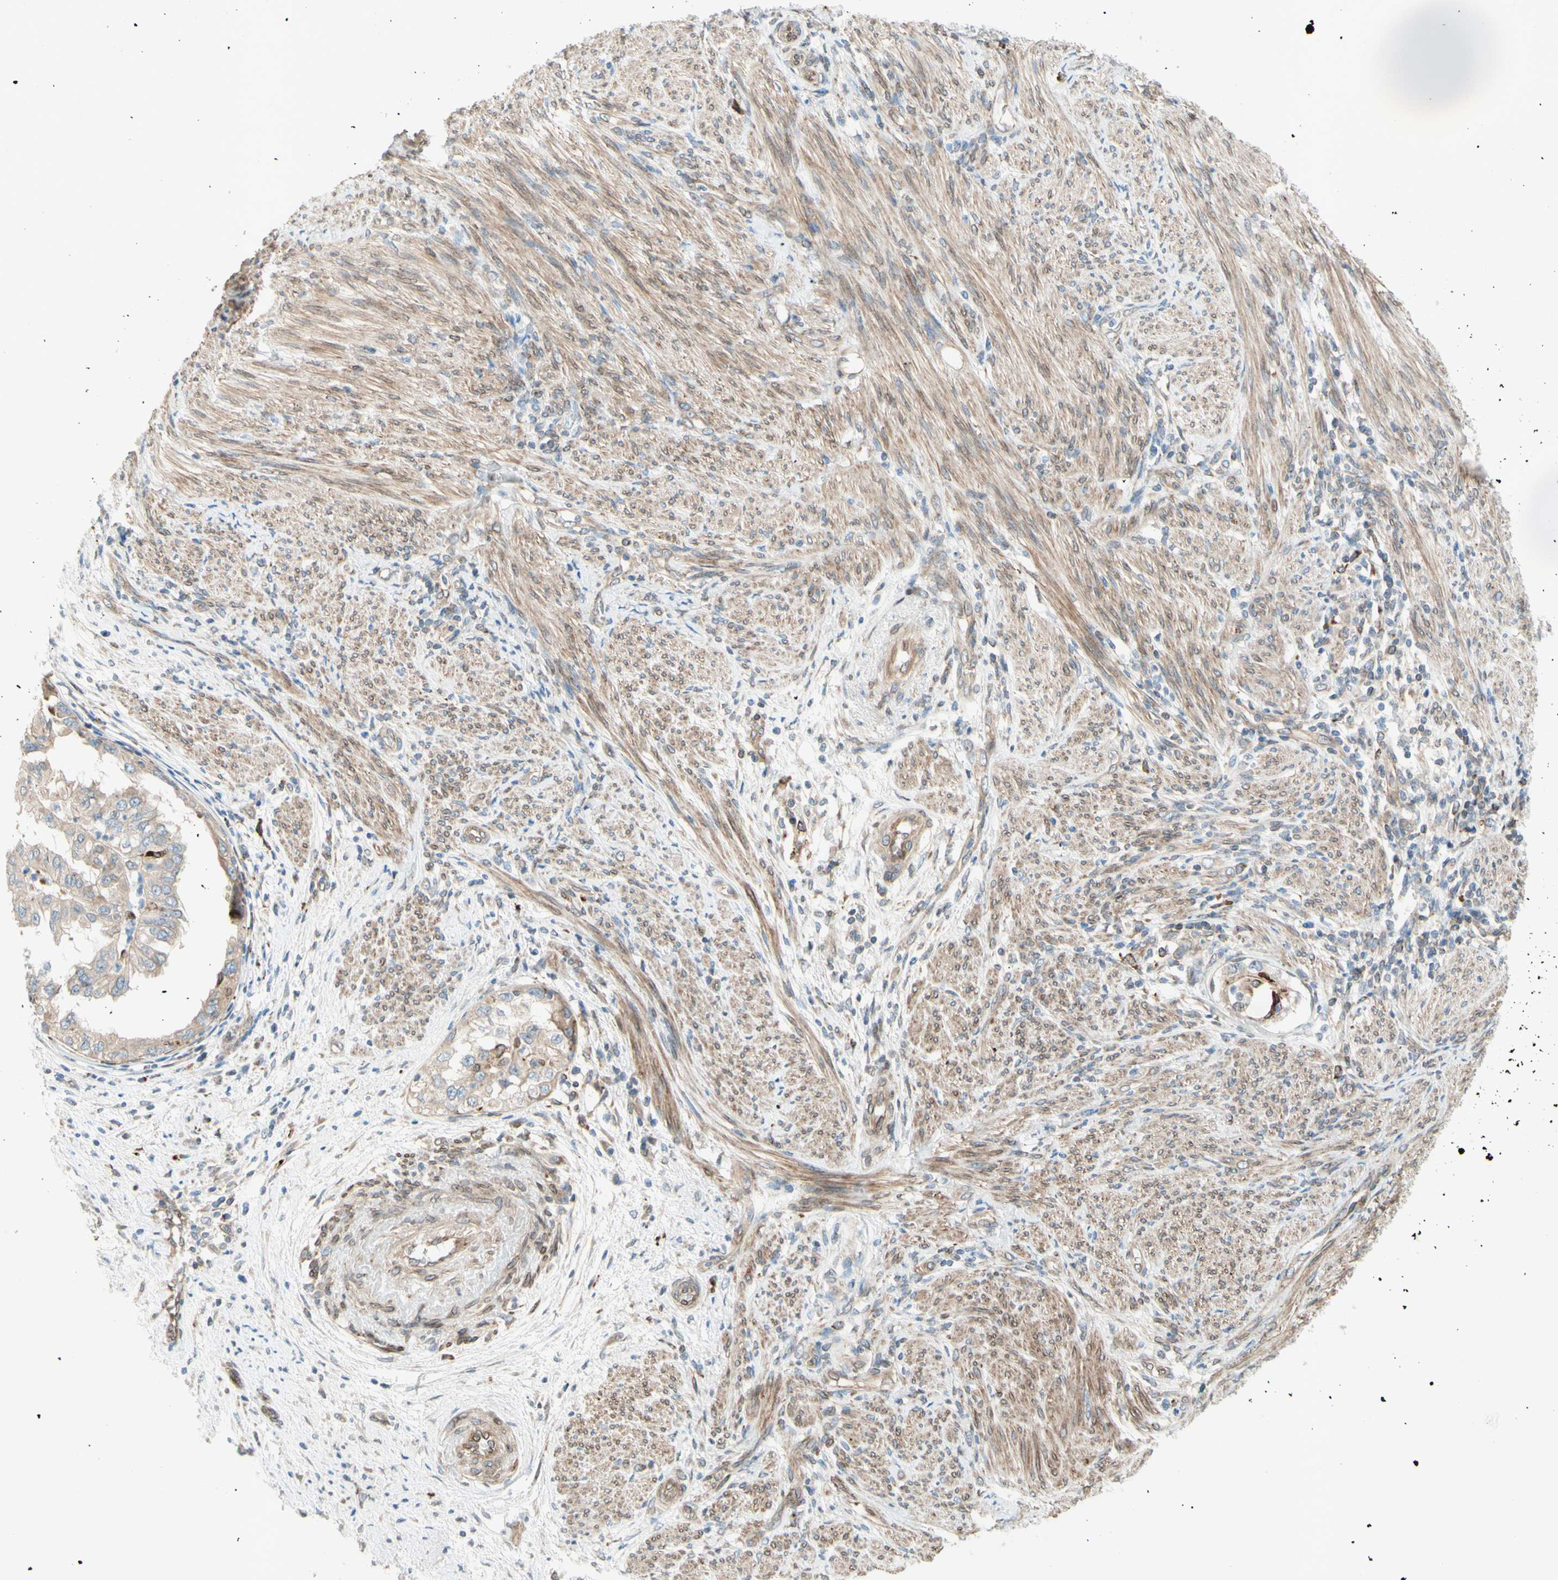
{"staining": {"intensity": "weak", "quantity": ">75%", "location": "cytoplasmic/membranous"}, "tissue": "endometrial cancer", "cell_type": "Tumor cells", "image_type": "cancer", "snomed": [{"axis": "morphology", "description": "Adenocarcinoma, NOS"}, {"axis": "topography", "description": "Endometrium"}], "caption": "Tumor cells show weak cytoplasmic/membranous expression in about >75% of cells in endometrial cancer. The staining is performed using DAB (3,3'-diaminobenzidine) brown chromogen to label protein expression. The nuclei are counter-stained blue using hematoxylin.", "gene": "TRAF2", "patient": {"sex": "female", "age": 85}}